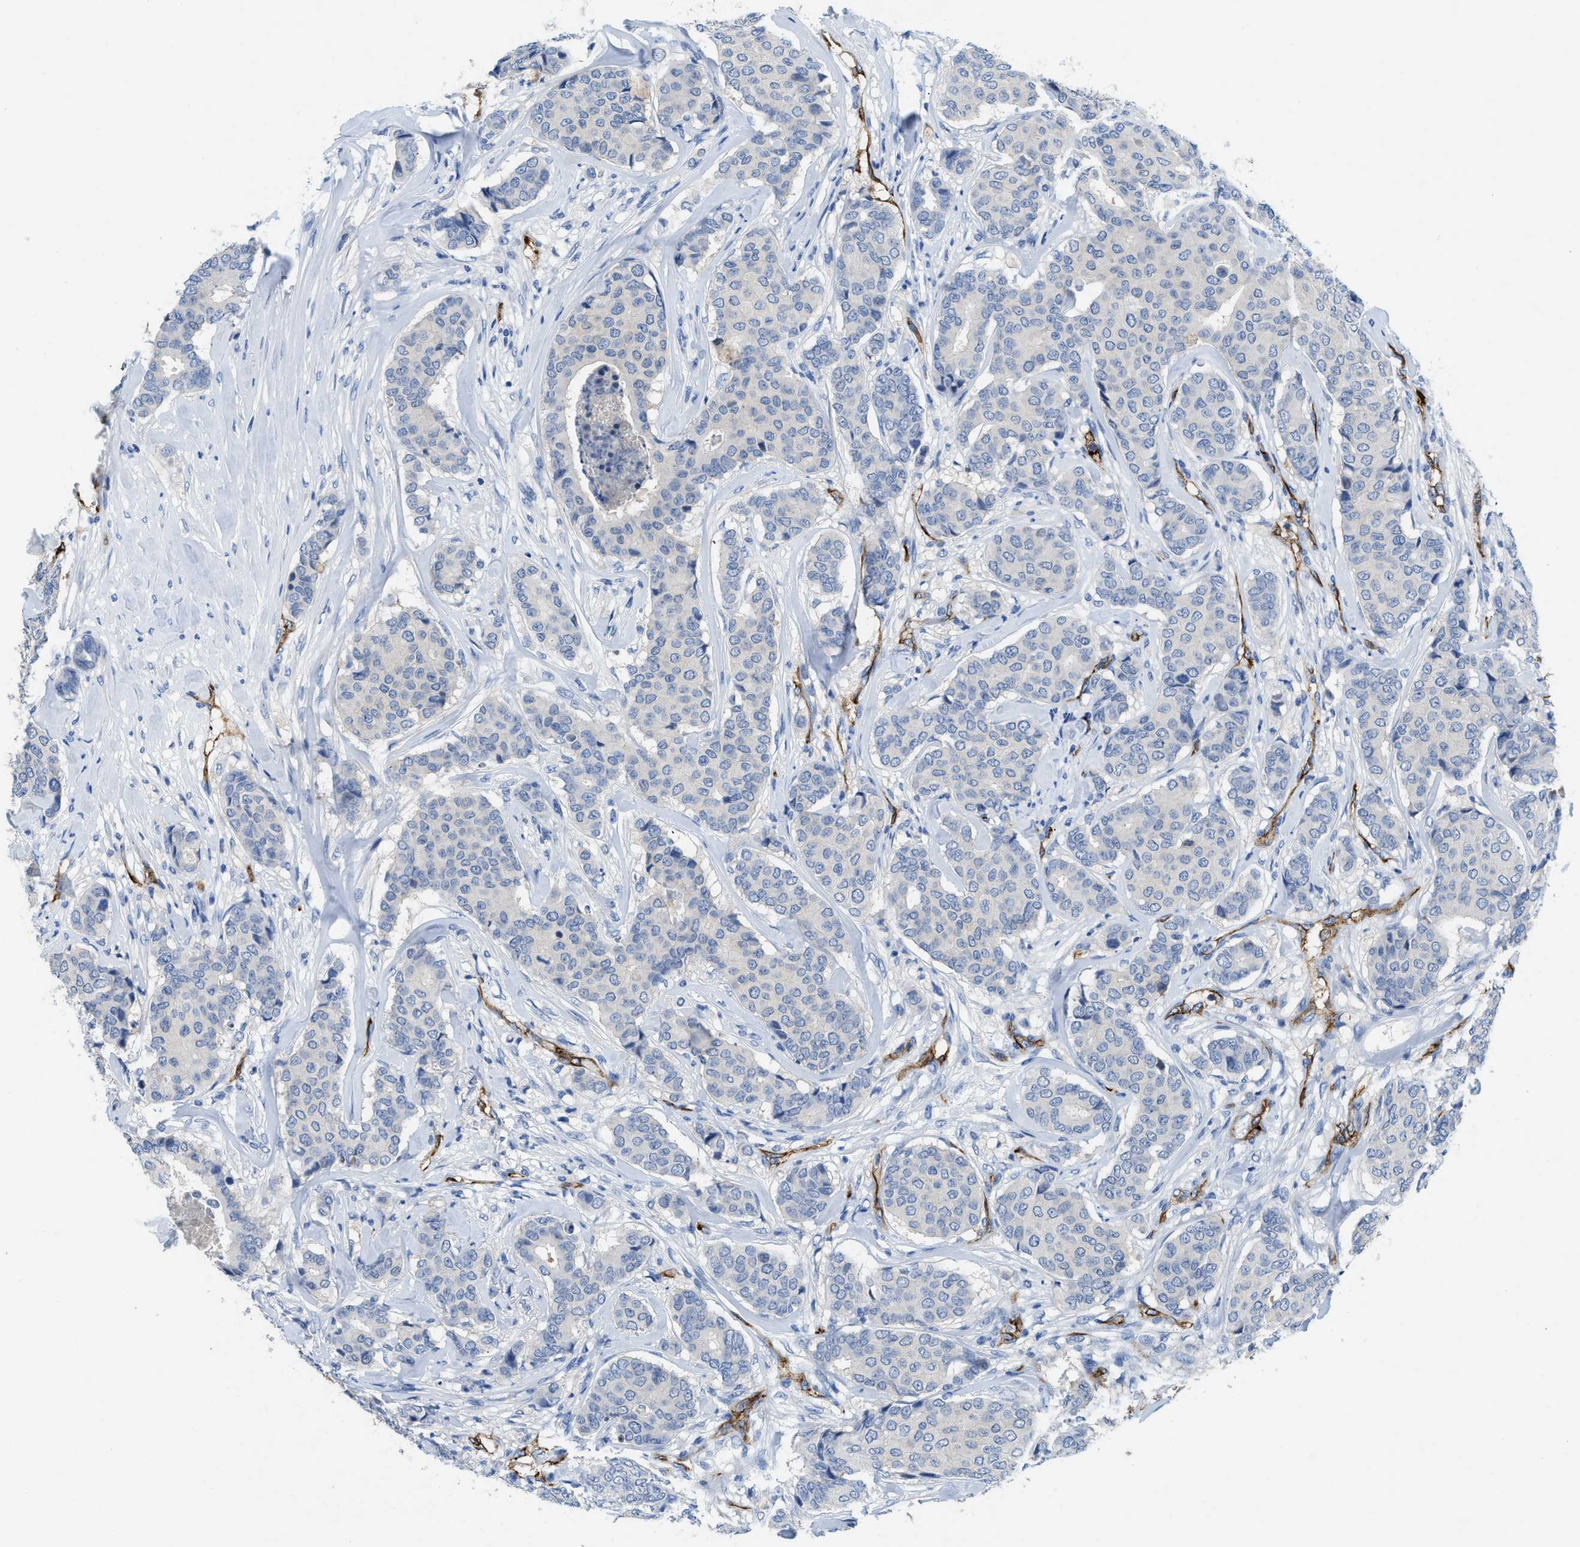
{"staining": {"intensity": "negative", "quantity": "none", "location": "none"}, "tissue": "breast cancer", "cell_type": "Tumor cells", "image_type": "cancer", "snomed": [{"axis": "morphology", "description": "Duct carcinoma"}, {"axis": "topography", "description": "Breast"}], "caption": "The immunohistochemistry (IHC) photomicrograph has no significant positivity in tumor cells of breast cancer (invasive ductal carcinoma) tissue.", "gene": "SPEG", "patient": {"sex": "female", "age": 75}}